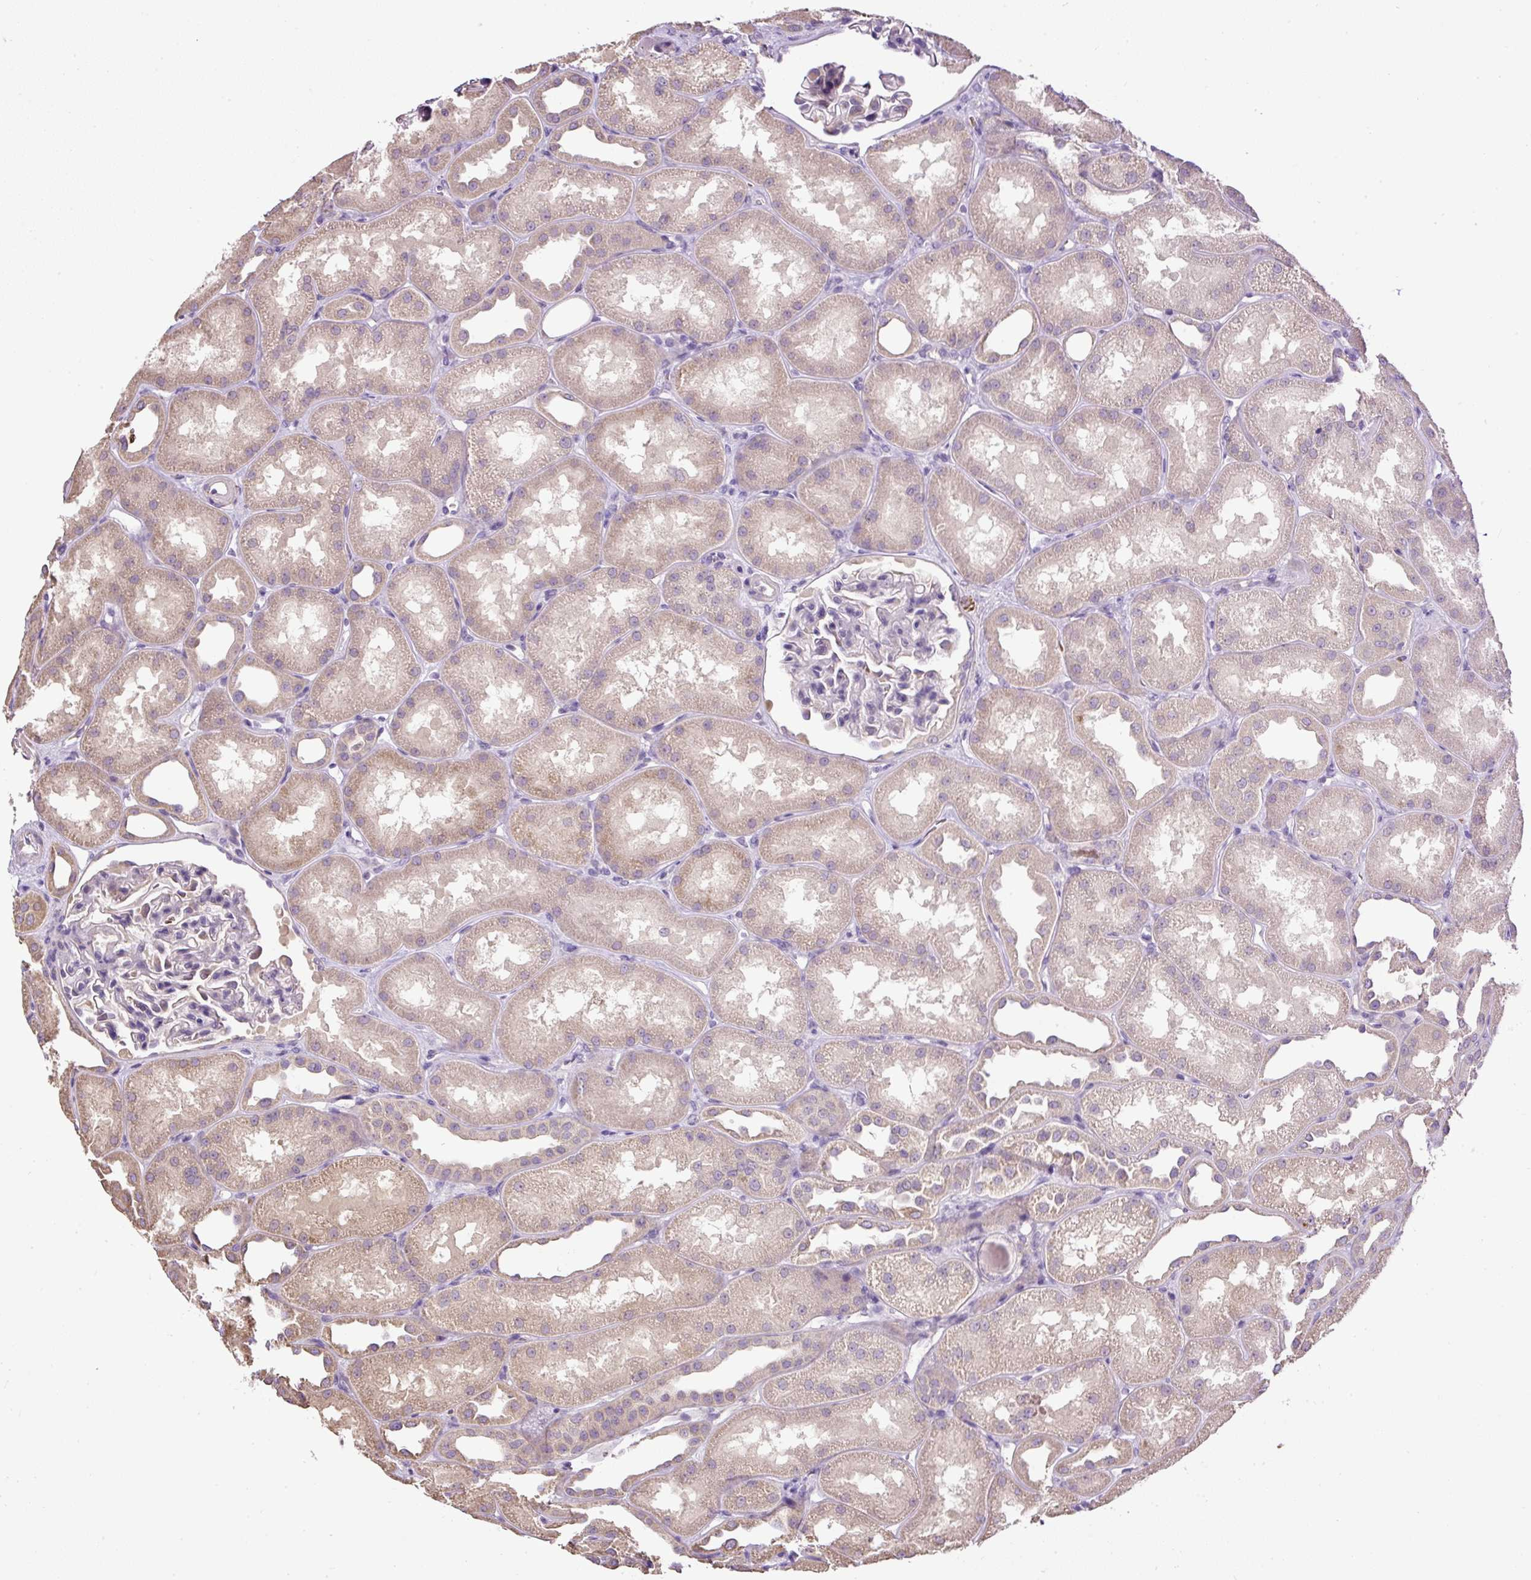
{"staining": {"intensity": "negative", "quantity": "none", "location": "none"}, "tissue": "kidney", "cell_type": "Cells in glomeruli", "image_type": "normal", "snomed": [{"axis": "morphology", "description": "Normal tissue, NOS"}, {"axis": "topography", "description": "Kidney"}], "caption": "A high-resolution histopathology image shows immunohistochemistry staining of normal kidney, which exhibits no significant expression in cells in glomeruli.", "gene": "CXCL13", "patient": {"sex": "male", "age": 61}}